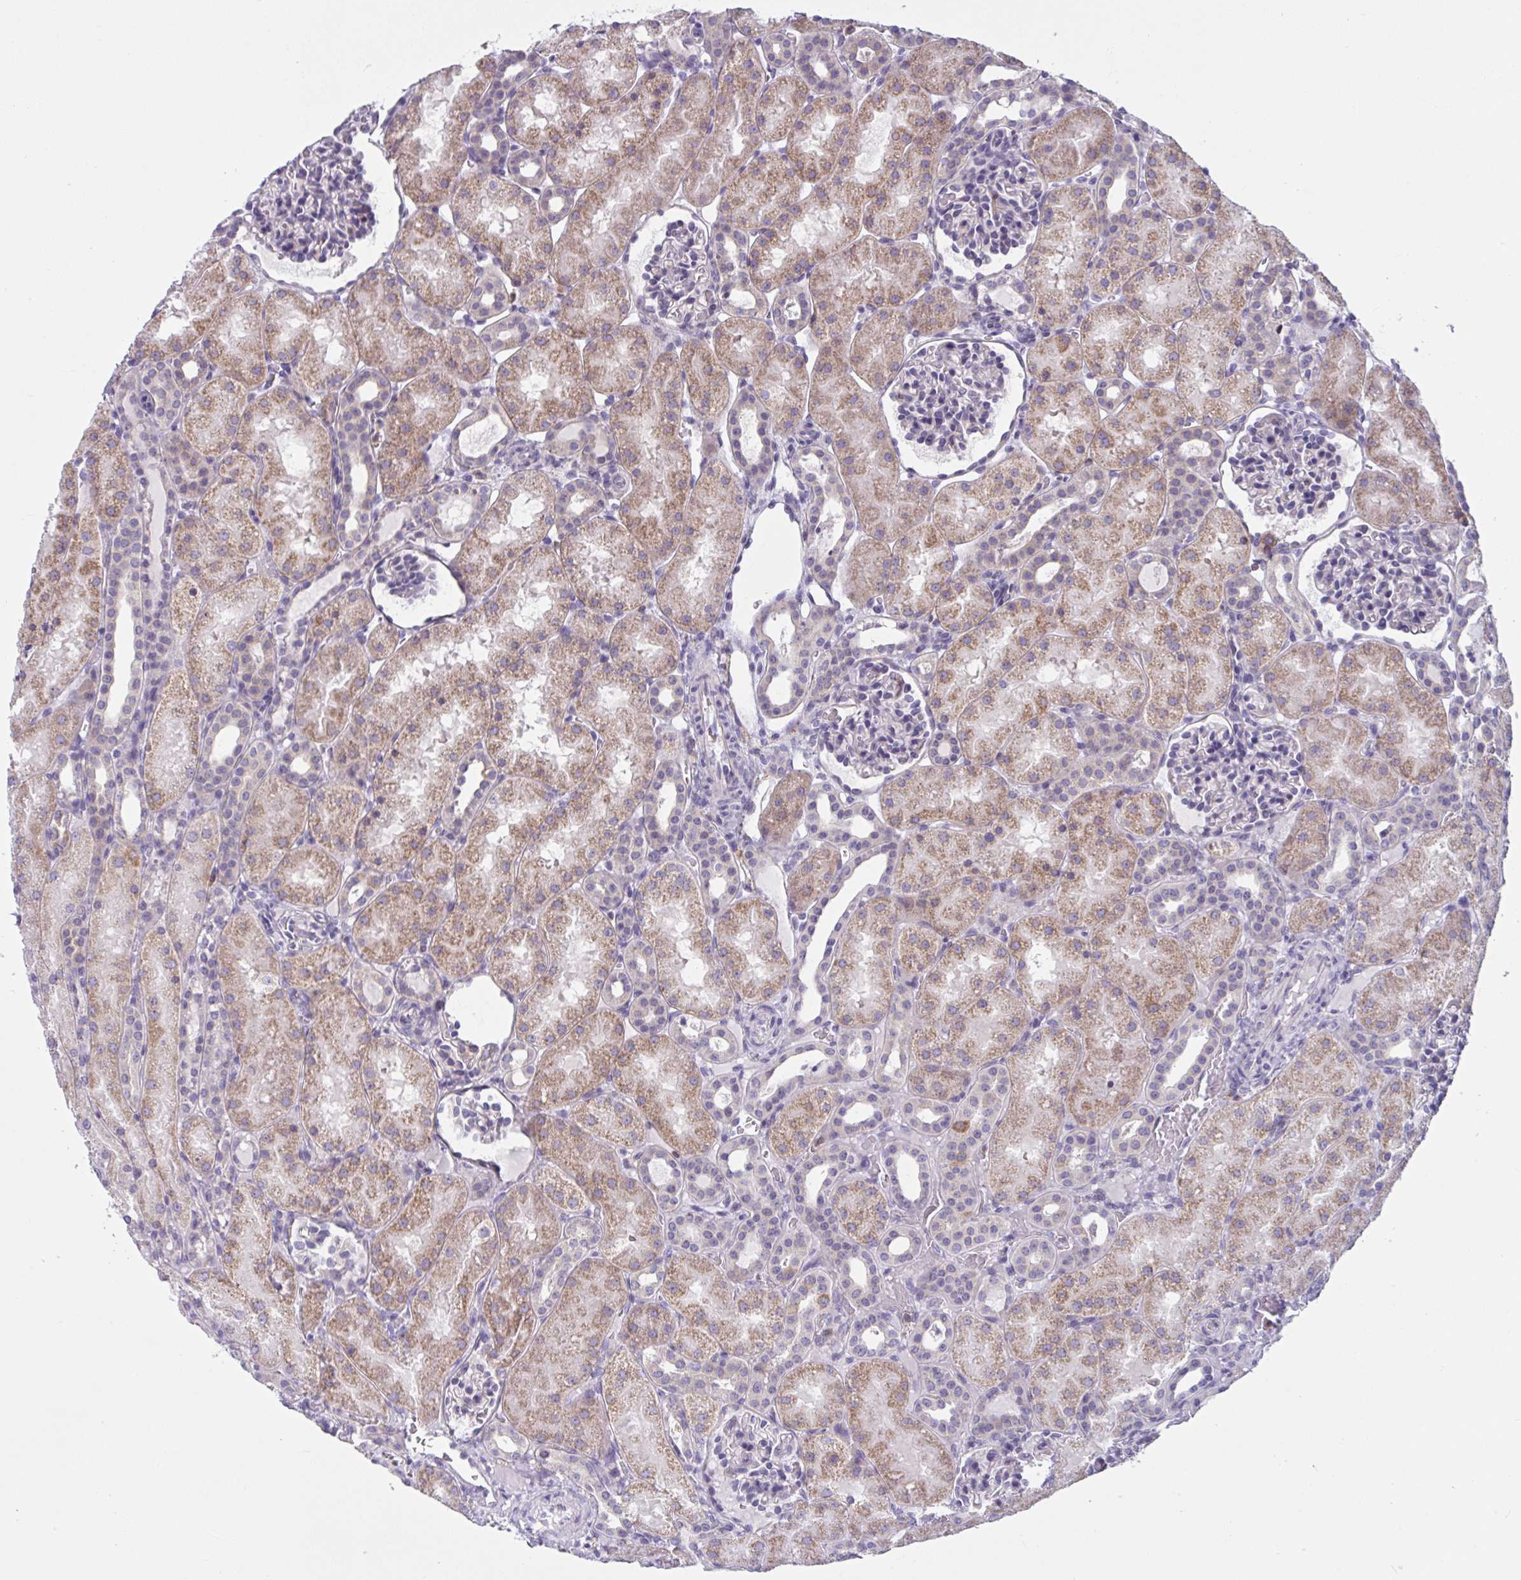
{"staining": {"intensity": "negative", "quantity": "none", "location": "none"}, "tissue": "kidney", "cell_type": "Cells in glomeruli", "image_type": "normal", "snomed": [{"axis": "morphology", "description": "Normal tissue, NOS"}, {"axis": "topography", "description": "Kidney"}], "caption": "Cells in glomeruli are negative for protein expression in normal human kidney. The staining was performed using DAB (3,3'-diaminobenzidine) to visualize the protein expression in brown, while the nuclei were stained in blue with hematoxylin (Magnification: 20x).", "gene": "TANK", "patient": {"sex": "male", "age": 2}}